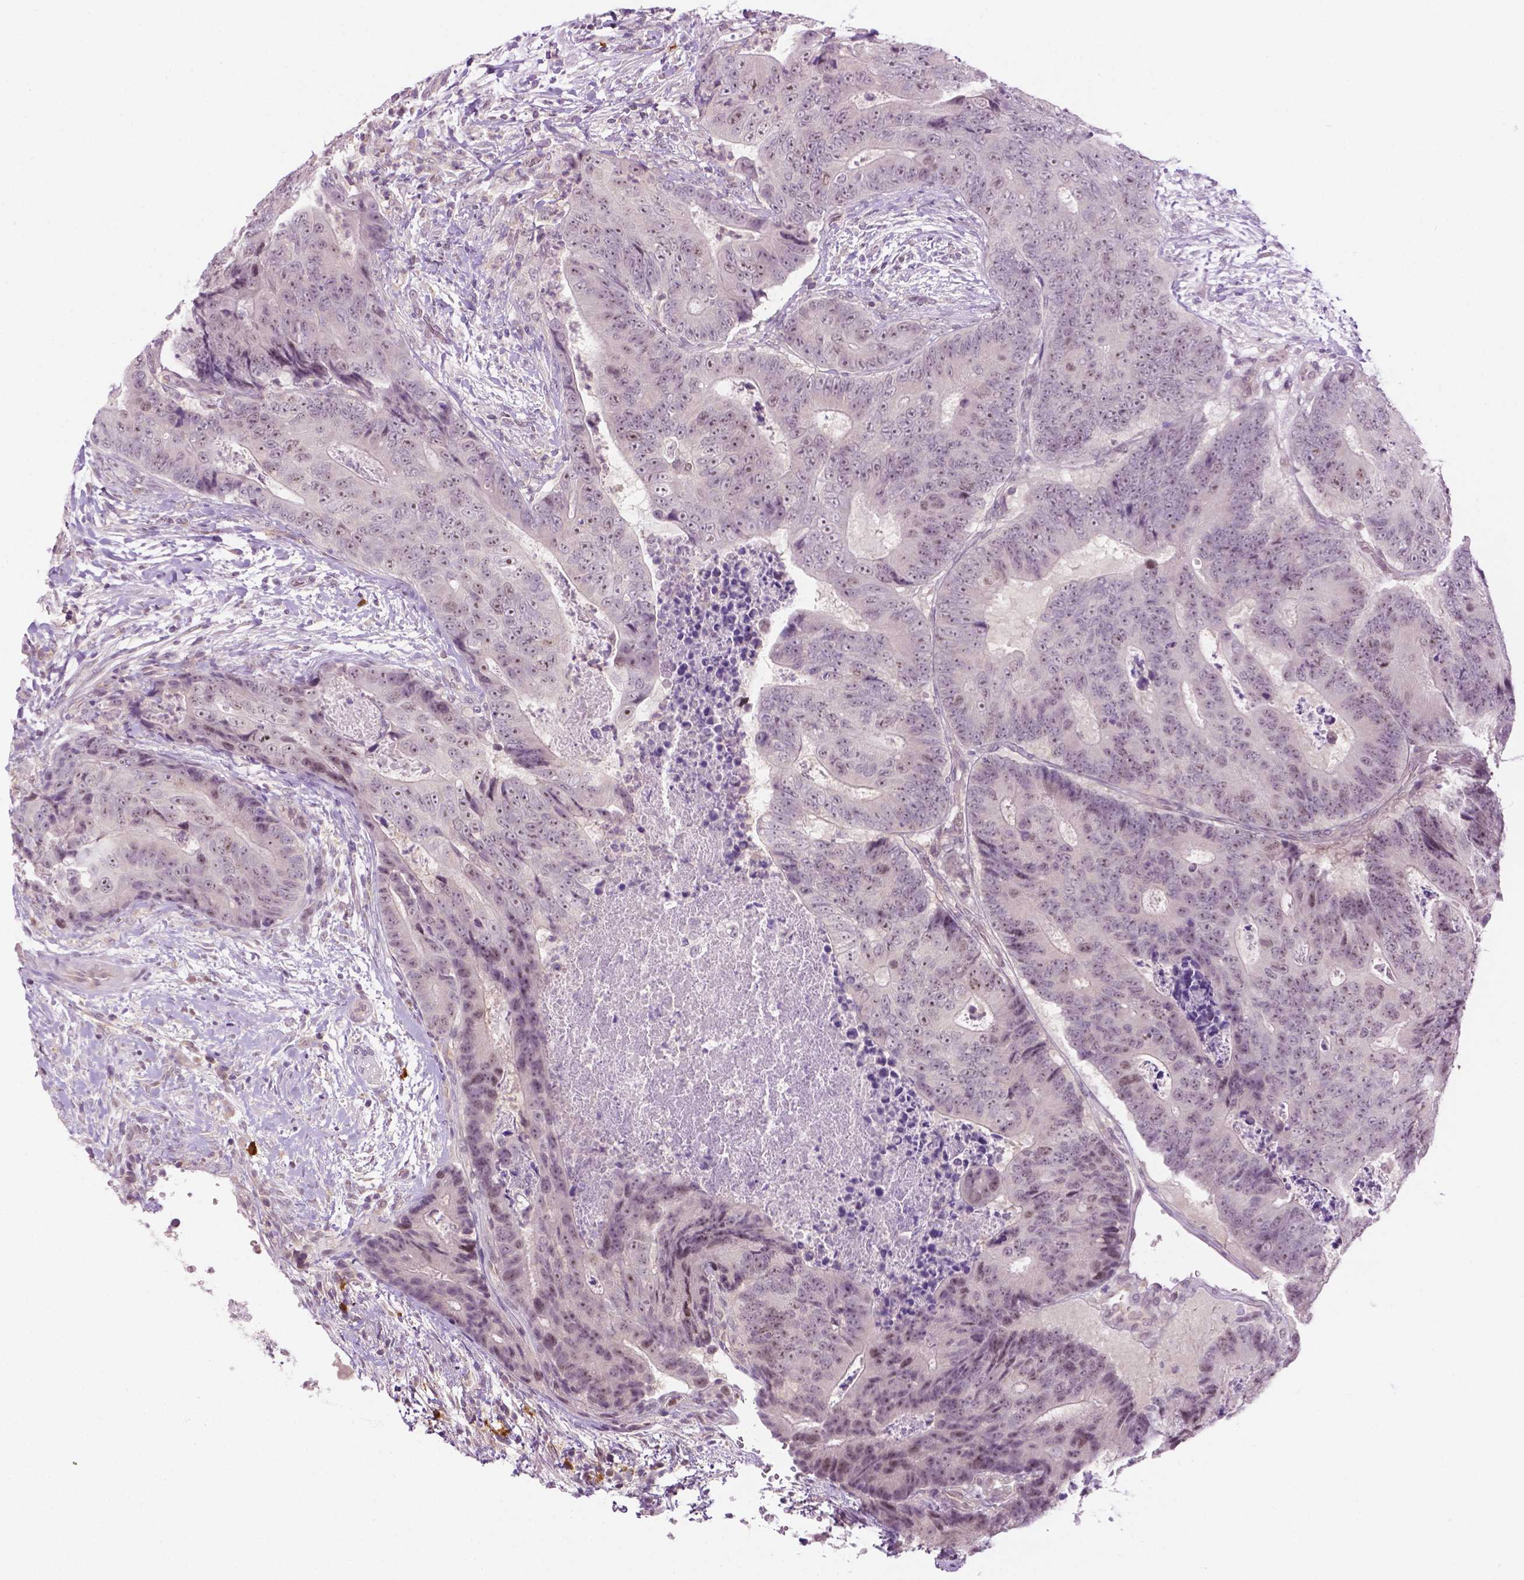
{"staining": {"intensity": "weak", "quantity": "25%-75%", "location": "nuclear"}, "tissue": "colorectal cancer", "cell_type": "Tumor cells", "image_type": "cancer", "snomed": [{"axis": "morphology", "description": "Adenocarcinoma, NOS"}, {"axis": "topography", "description": "Colon"}], "caption": "Human colorectal adenocarcinoma stained for a protein (brown) shows weak nuclear positive staining in about 25%-75% of tumor cells.", "gene": "DENND4A", "patient": {"sex": "female", "age": 48}}